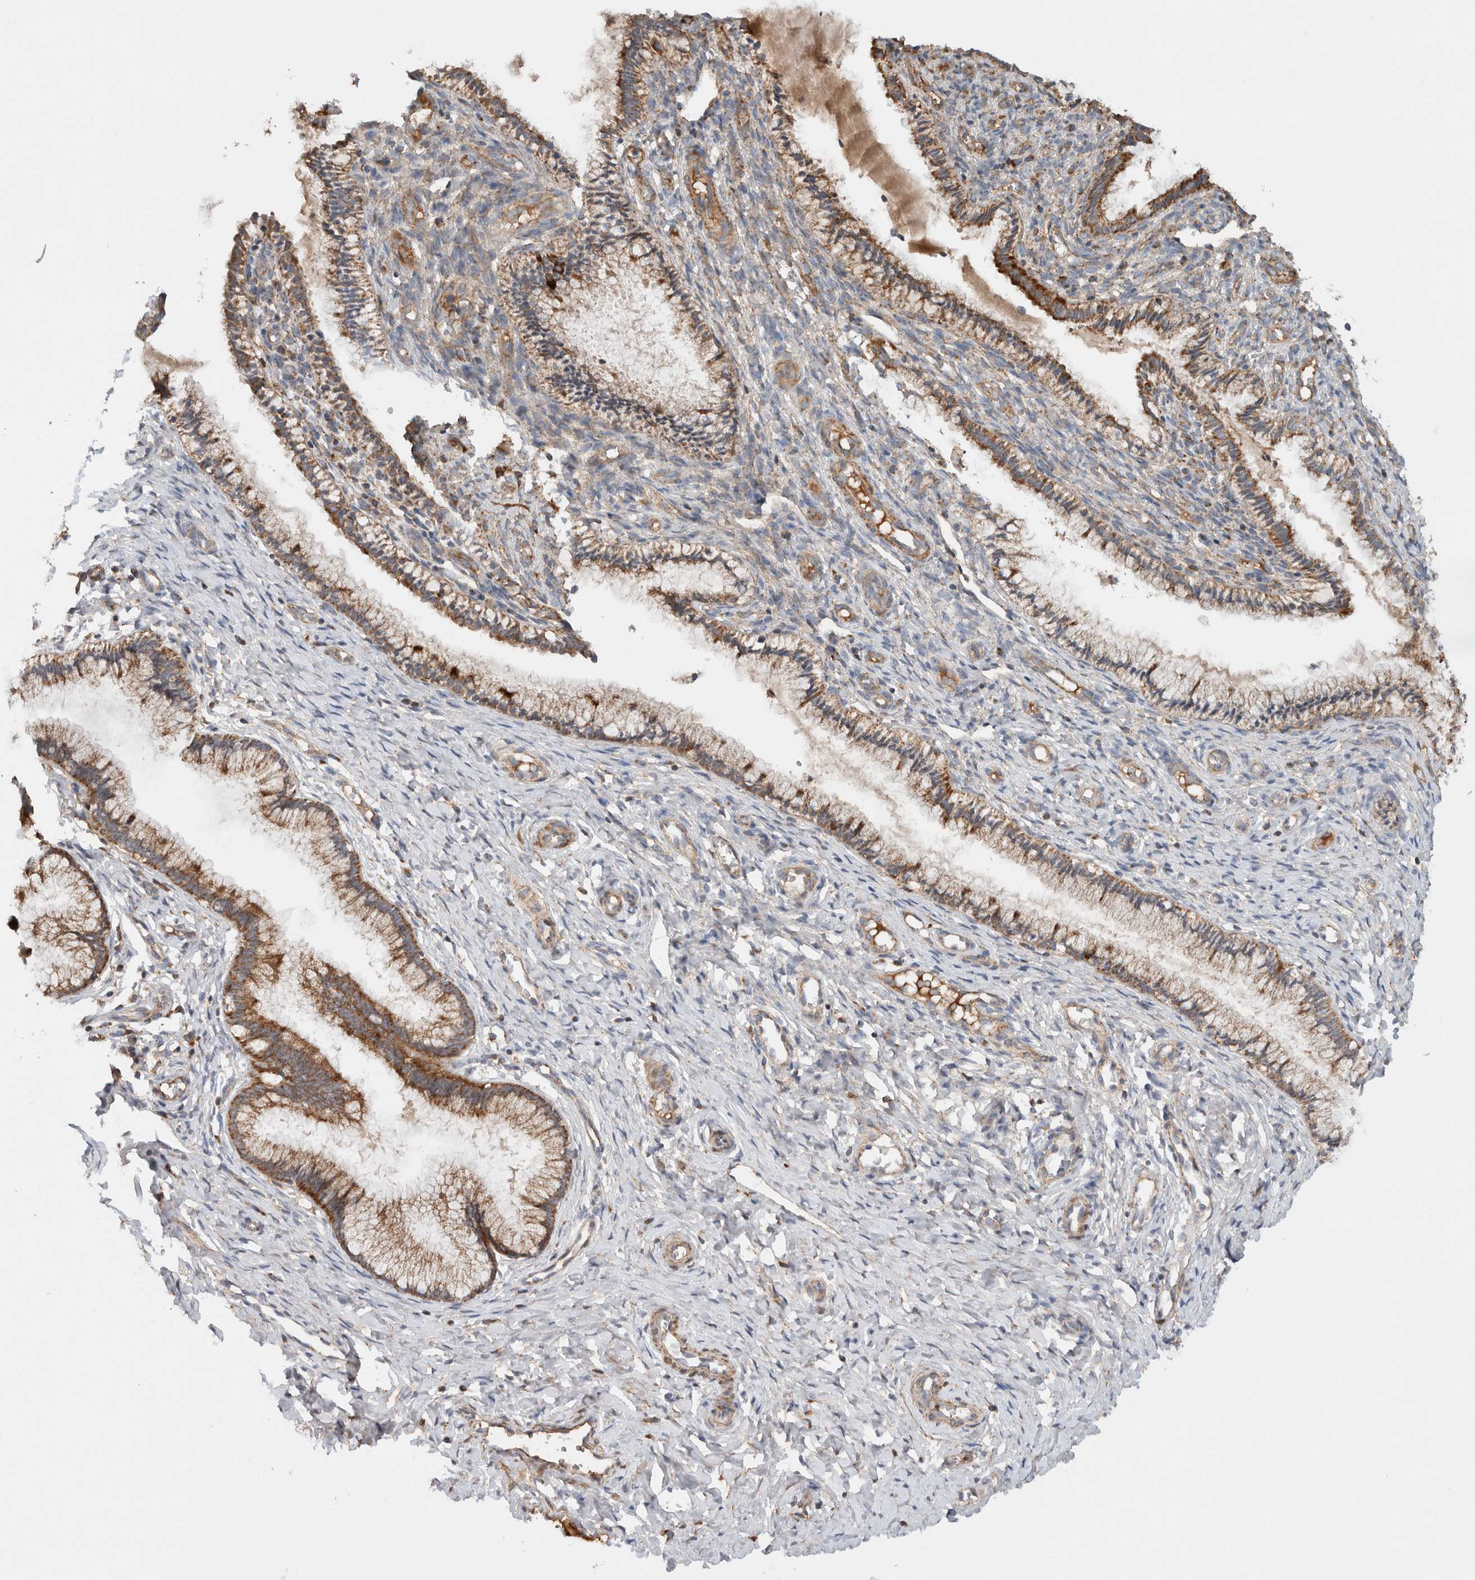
{"staining": {"intensity": "moderate", "quantity": ">75%", "location": "cytoplasmic/membranous"}, "tissue": "cervix", "cell_type": "Glandular cells", "image_type": "normal", "snomed": [{"axis": "morphology", "description": "Normal tissue, NOS"}, {"axis": "topography", "description": "Cervix"}], "caption": "IHC staining of benign cervix, which reveals medium levels of moderate cytoplasmic/membranous staining in approximately >75% of glandular cells indicating moderate cytoplasmic/membranous protein positivity. The staining was performed using DAB (3,3'-diaminobenzidine) (brown) for protein detection and nuclei were counterstained in hematoxylin (blue).", "gene": "MRPS28", "patient": {"sex": "female", "age": 27}}